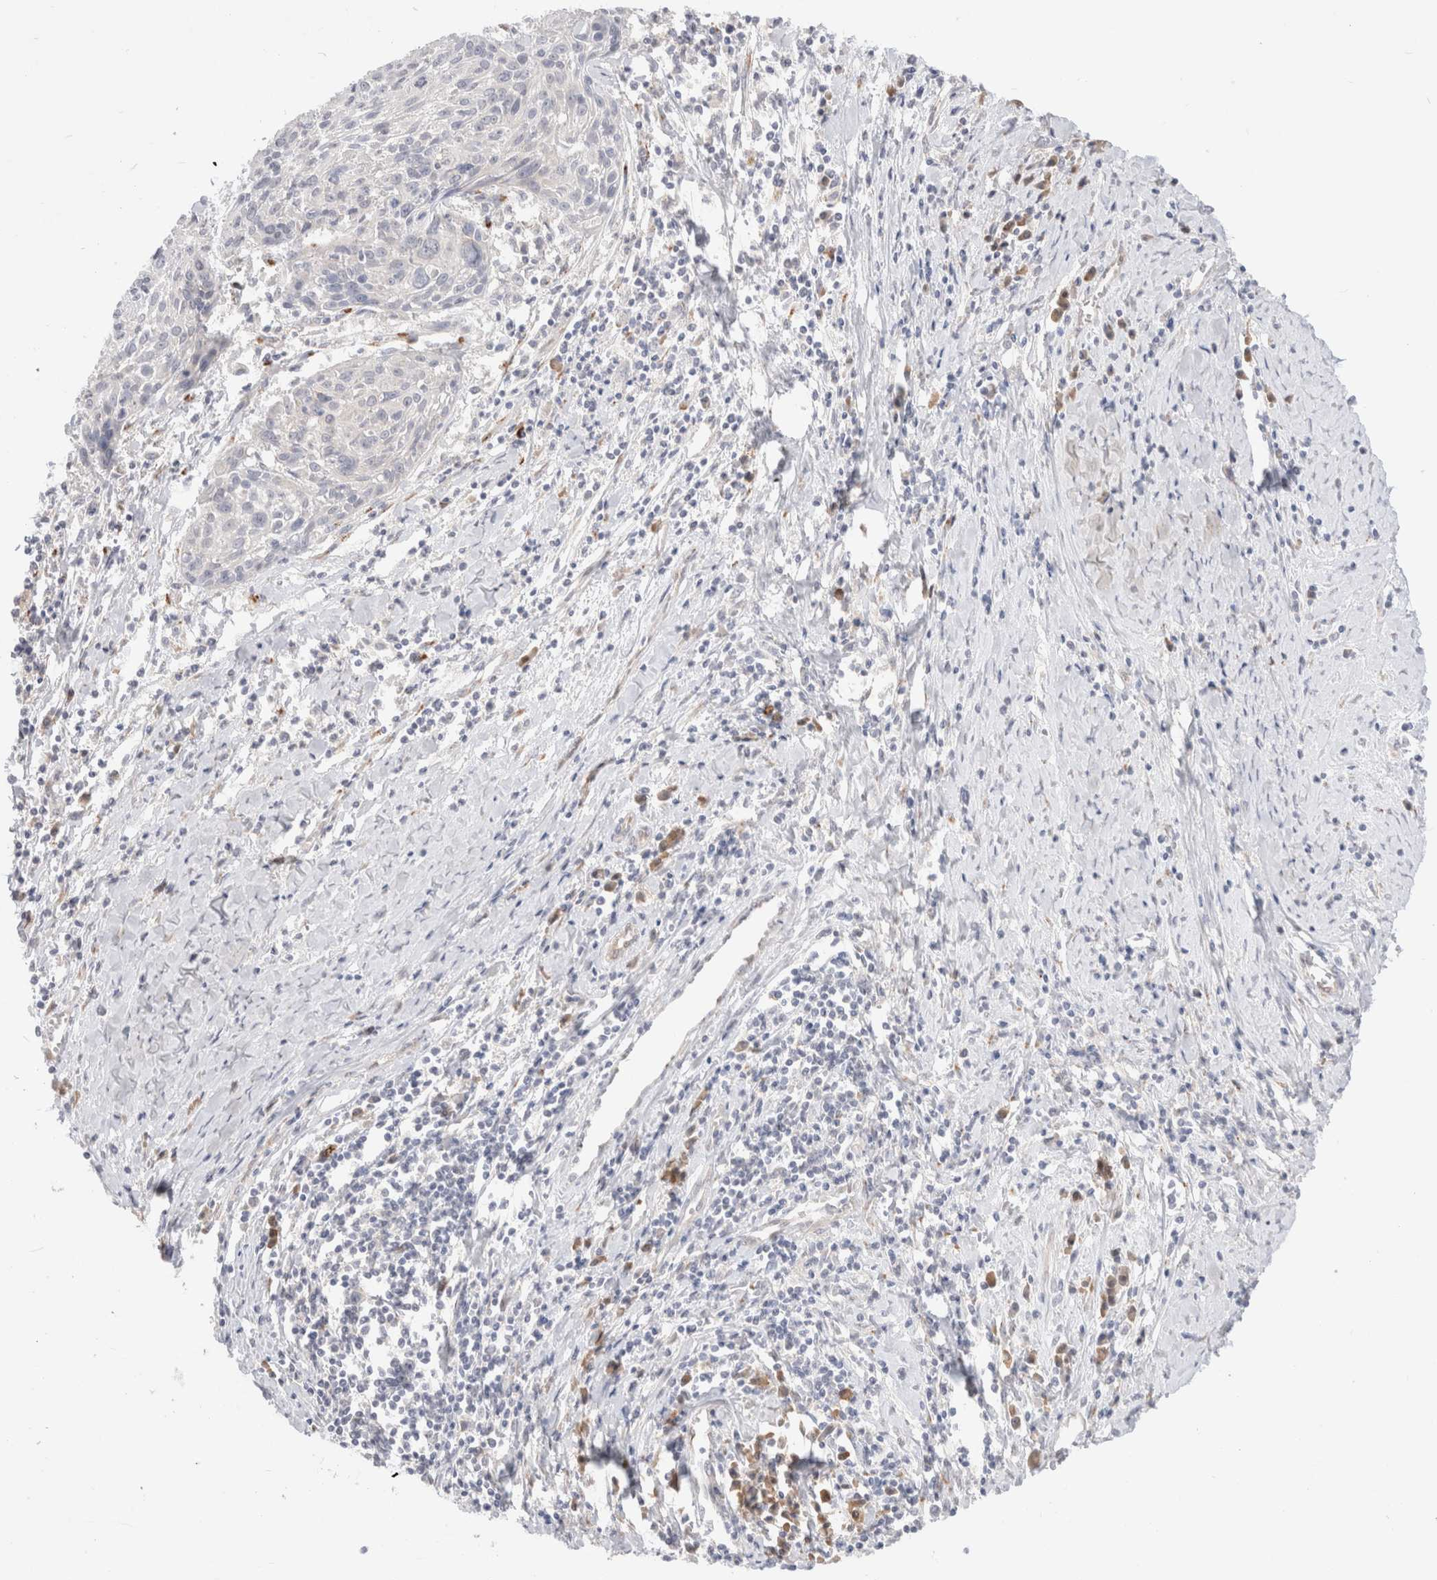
{"staining": {"intensity": "negative", "quantity": "none", "location": "none"}, "tissue": "cervical cancer", "cell_type": "Tumor cells", "image_type": "cancer", "snomed": [{"axis": "morphology", "description": "Squamous cell carcinoma, NOS"}, {"axis": "topography", "description": "Cervix"}], "caption": "Tumor cells are negative for brown protein staining in cervical squamous cell carcinoma.", "gene": "EFCAB13", "patient": {"sex": "female", "age": 51}}